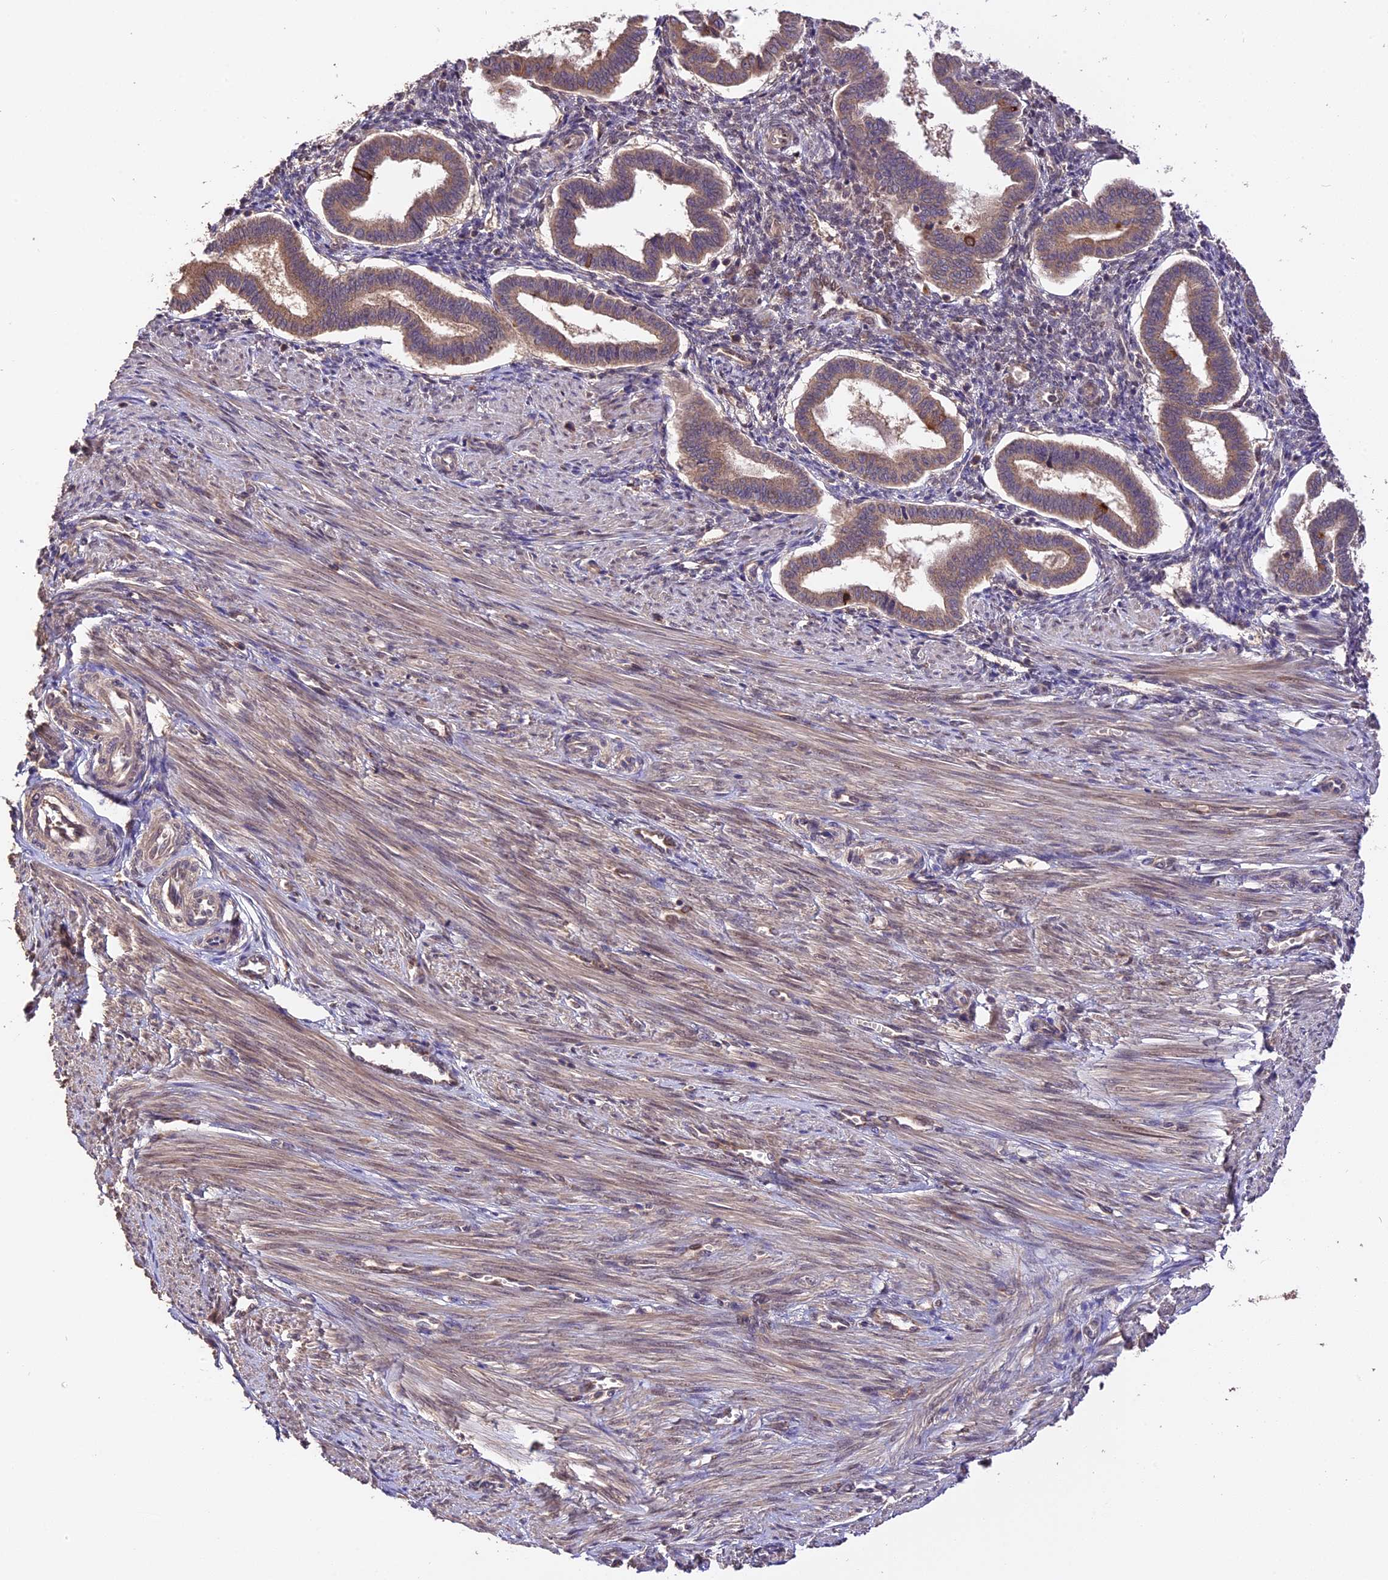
{"staining": {"intensity": "moderate", "quantity": "25%-75%", "location": "cytoplasmic/membranous,nuclear"}, "tissue": "endometrium", "cell_type": "Cells in endometrial stroma", "image_type": "normal", "snomed": [{"axis": "morphology", "description": "Normal tissue, NOS"}, {"axis": "topography", "description": "Endometrium"}], "caption": "Endometrium stained for a protein displays moderate cytoplasmic/membranous,nuclear positivity in cells in endometrial stroma. (DAB = brown stain, brightfield microscopy at high magnification).", "gene": "TRMT1", "patient": {"sex": "female", "age": 24}}